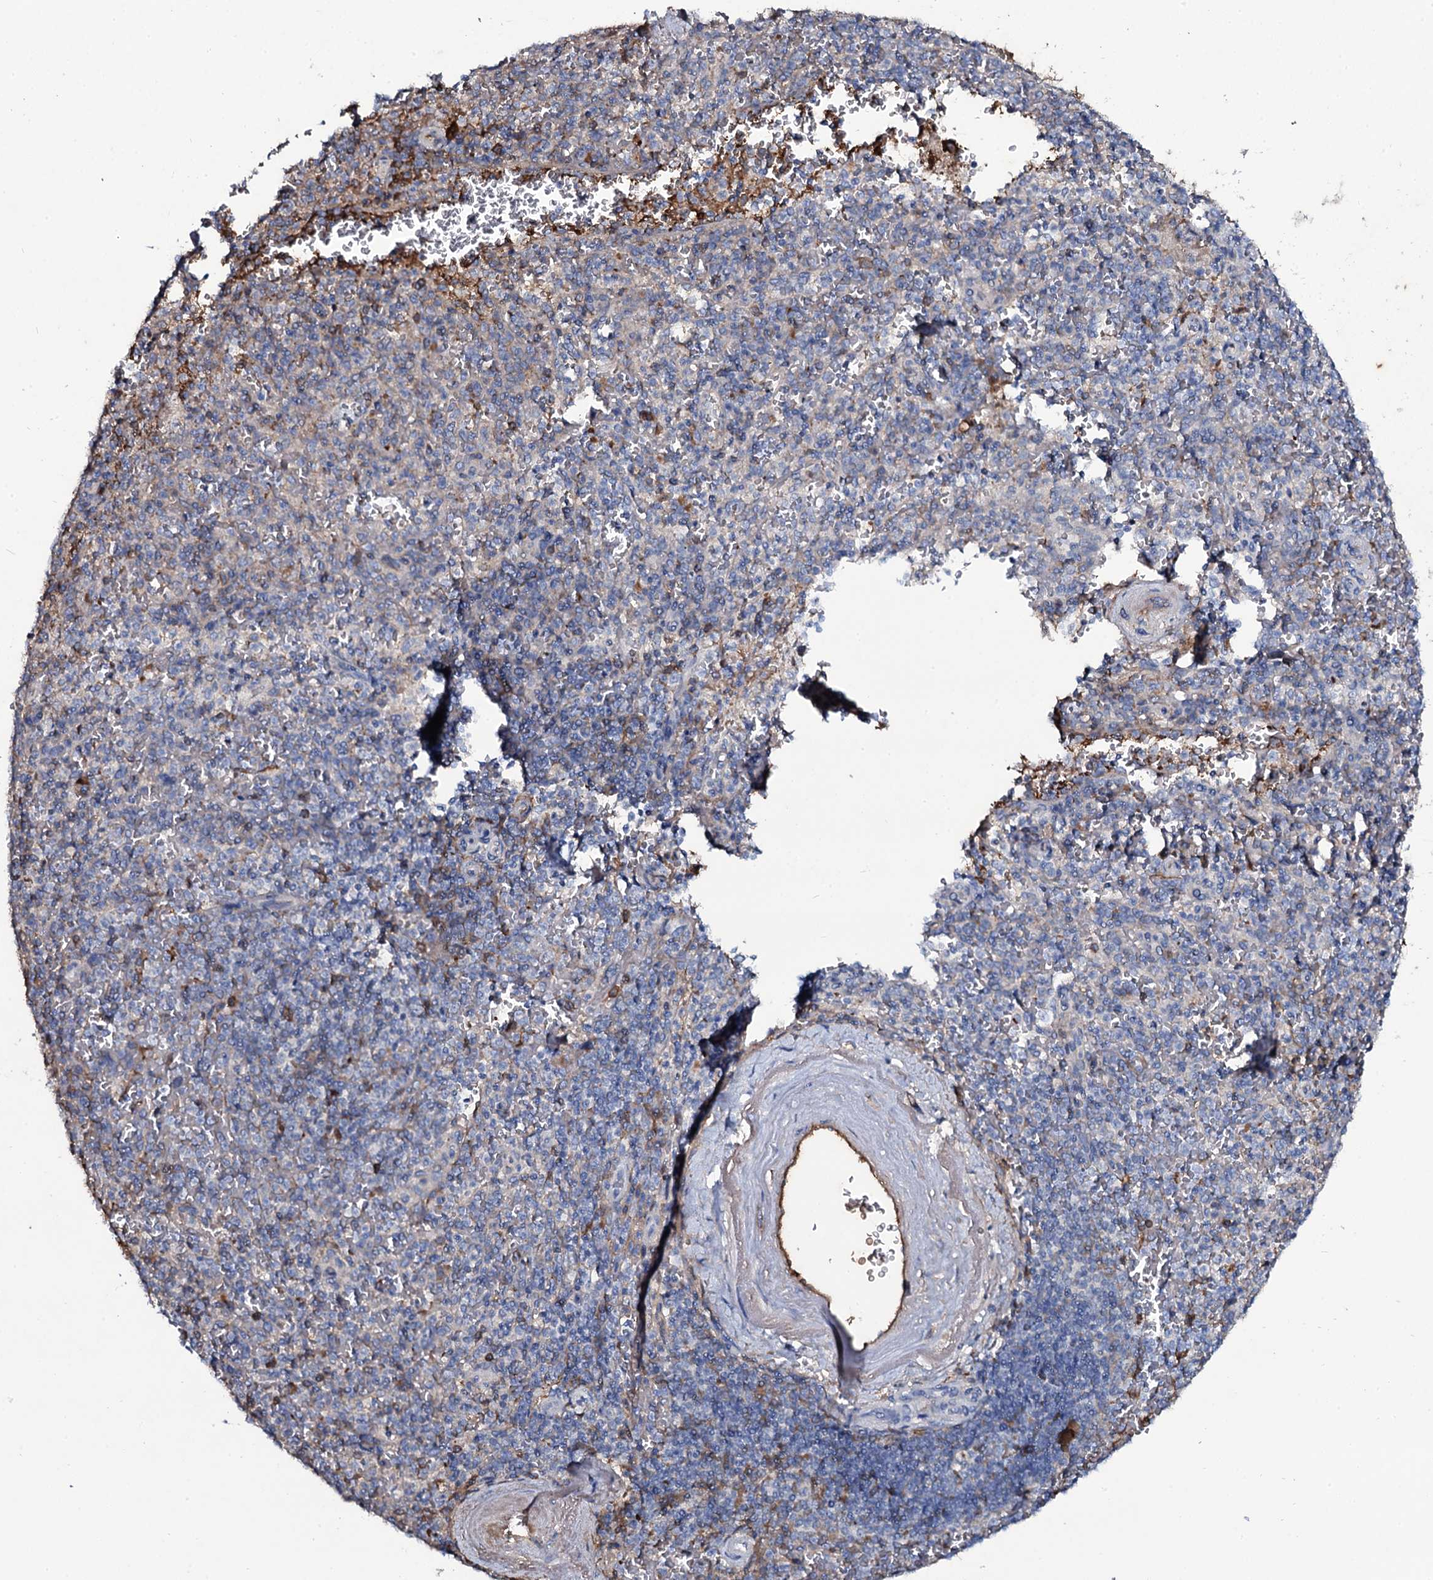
{"staining": {"intensity": "negative", "quantity": "none", "location": "none"}, "tissue": "spleen", "cell_type": "Cells in red pulp", "image_type": "normal", "snomed": [{"axis": "morphology", "description": "Normal tissue, NOS"}, {"axis": "topography", "description": "Spleen"}], "caption": "Immunohistochemistry image of unremarkable spleen: spleen stained with DAB (3,3'-diaminobenzidine) demonstrates no significant protein expression in cells in red pulp.", "gene": "EDN1", "patient": {"sex": "male", "age": 82}}